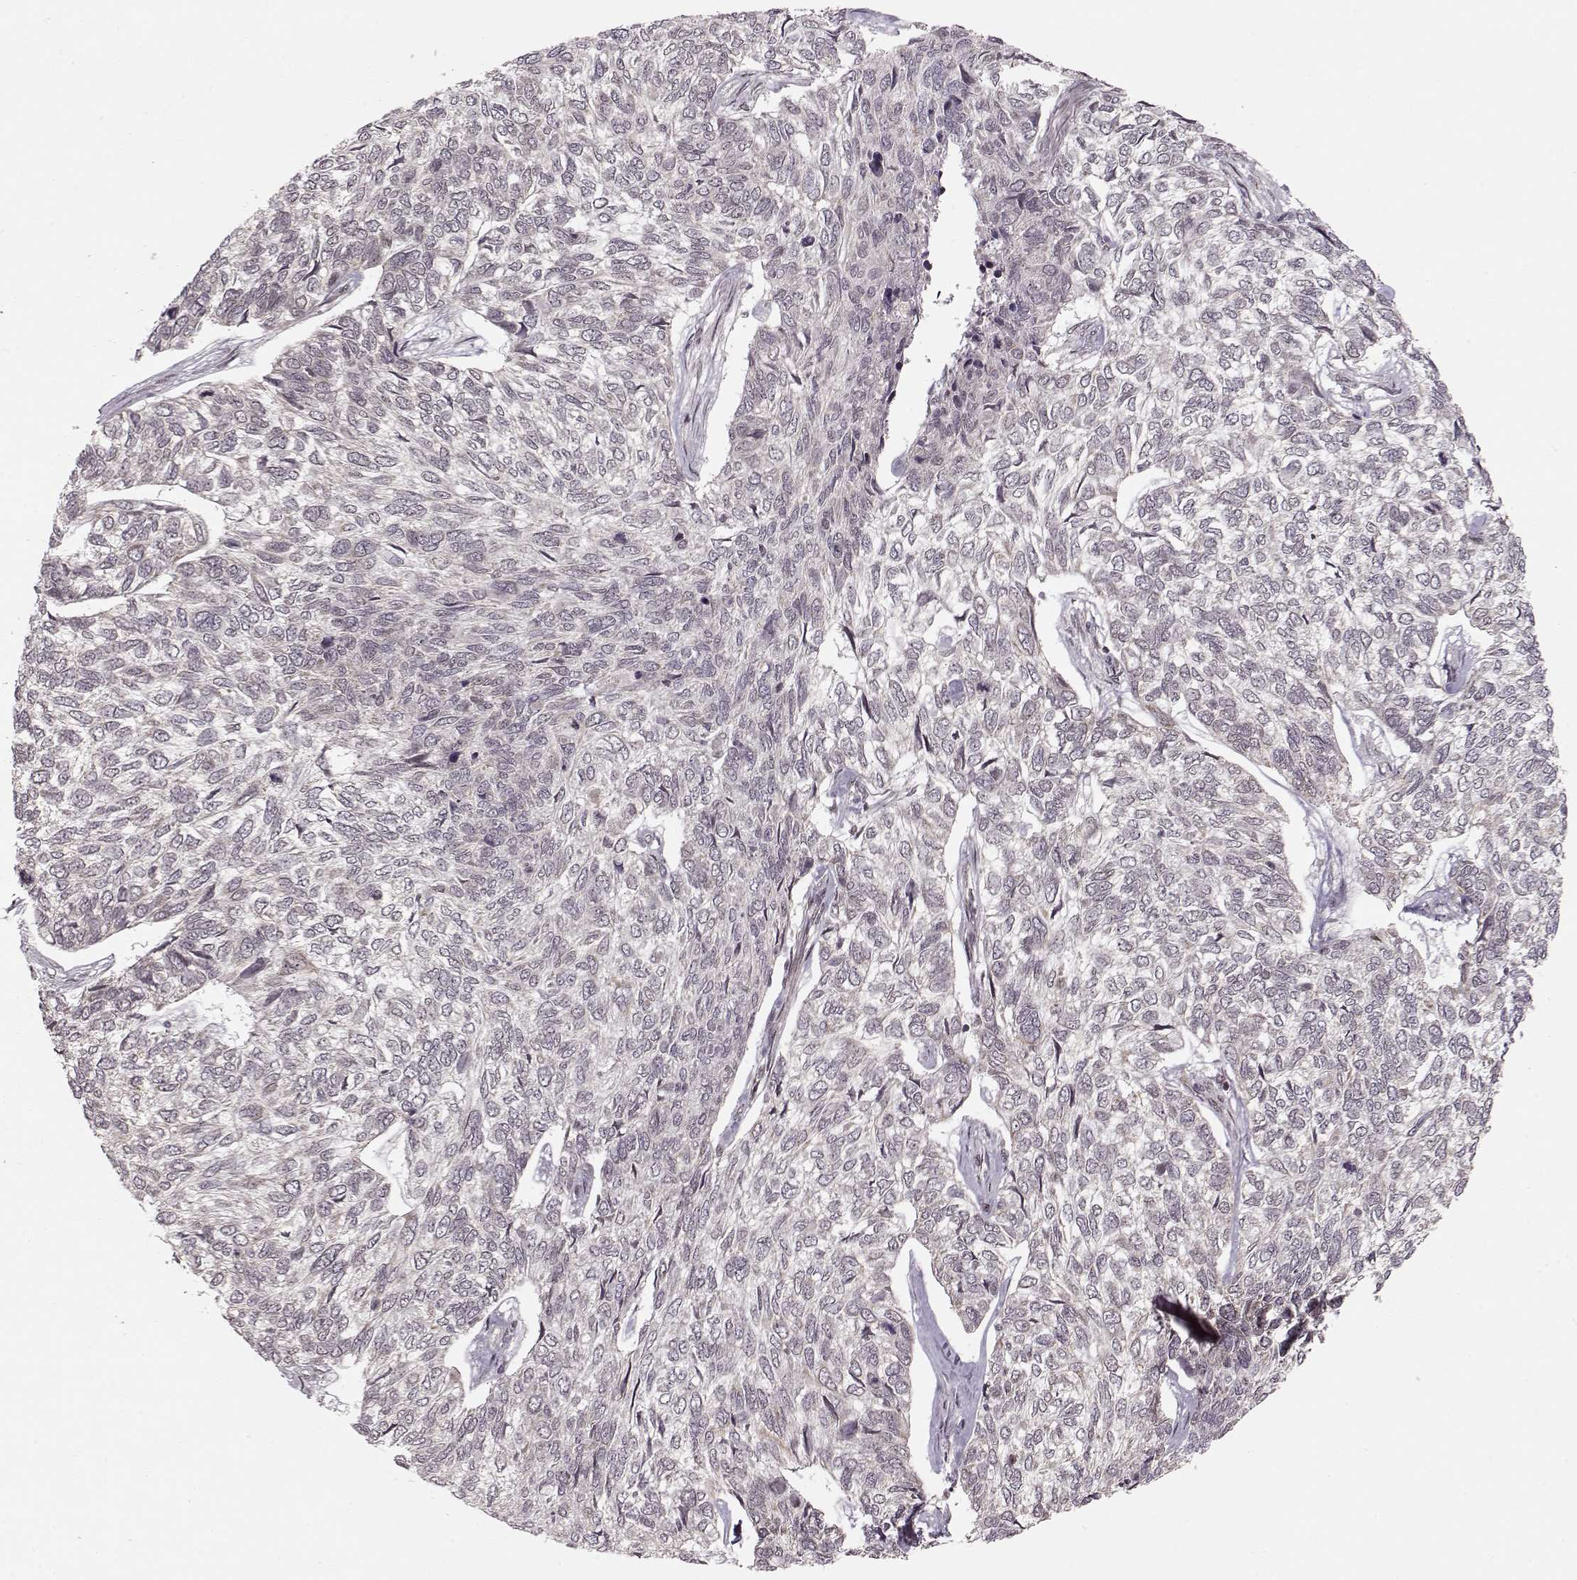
{"staining": {"intensity": "negative", "quantity": "none", "location": "none"}, "tissue": "skin cancer", "cell_type": "Tumor cells", "image_type": "cancer", "snomed": [{"axis": "morphology", "description": "Basal cell carcinoma"}, {"axis": "topography", "description": "Skin"}], "caption": "This photomicrograph is of skin basal cell carcinoma stained with immunohistochemistry (IHC) to label a protein in brown with the nuclei are counter-stained blue. There is no staining in tumor cells.", "gene": "RAI1", "patient": {"sex": "female", "age": 65}}